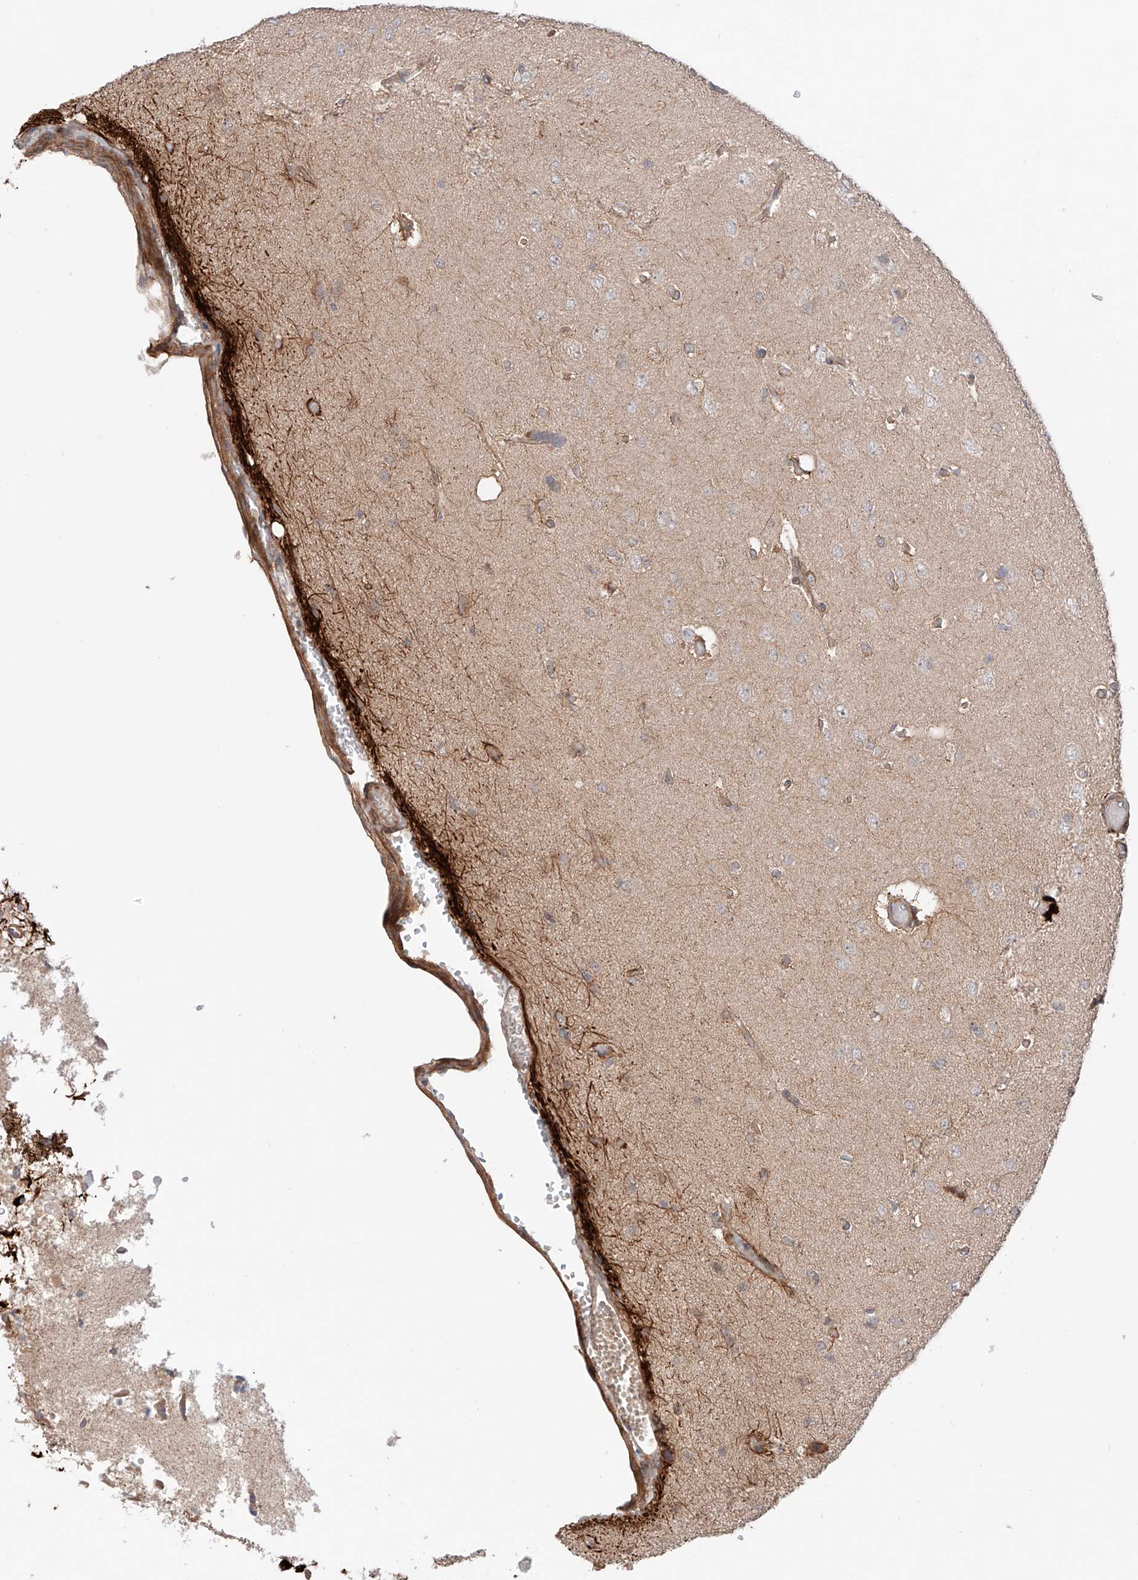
{"staining": {"intensity": "weak", "quantity": "<25%", "location": "cytoplasmic/membranous"}, "tissue": "glioma", "cell_type": "Tumor cells", "image_type": "cancer", "snomed": [{"axis": "morphology", "description": "Glioma, malignant, High grade"}, {"axis": "topography", "description": "Brain"}], "caption": "This is a photomicrograph of IHC staining of high-grade glioma (malignant), which shows no positivity in tumor cells.", "gene": "IGSF22", "patient": {"sex": "female", "age": 59}}